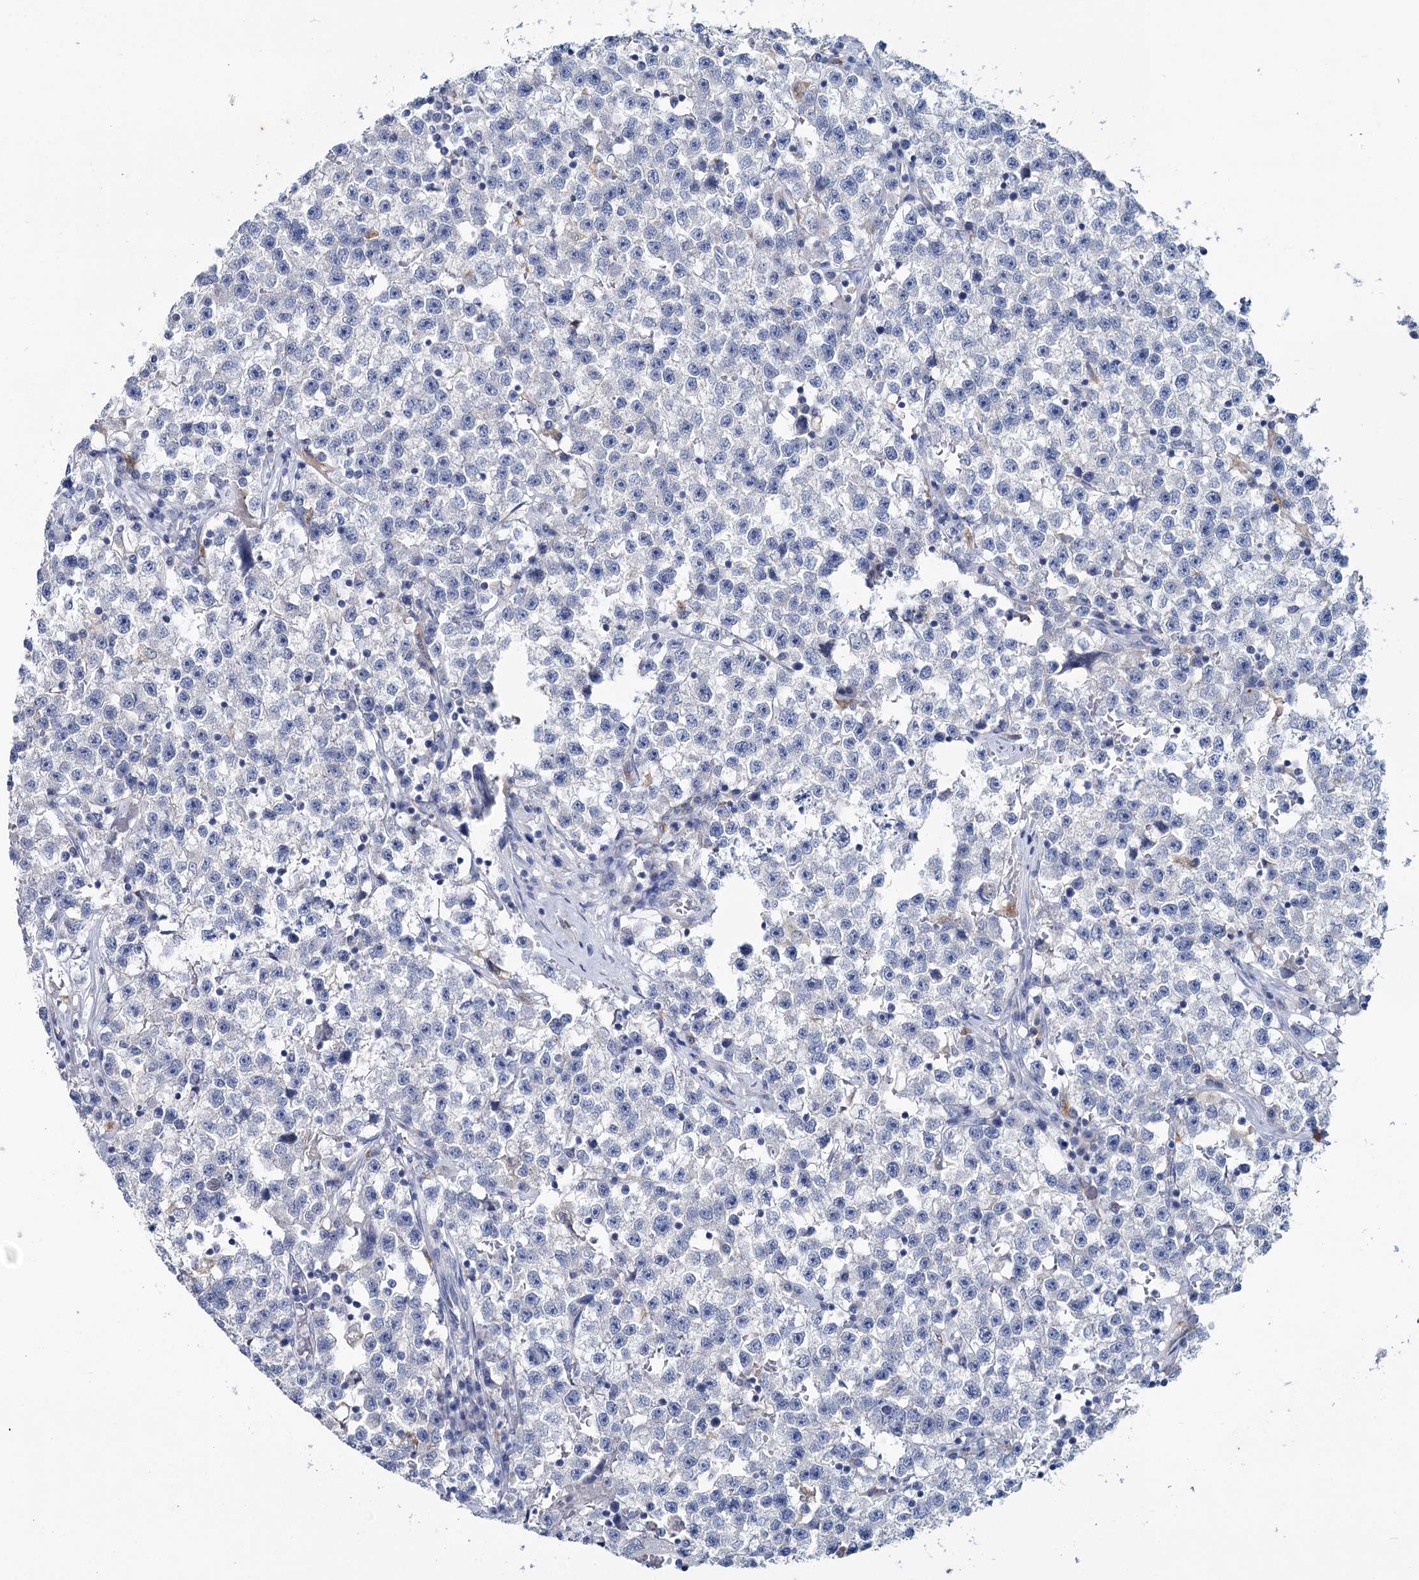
{"staining": {"intensity": "negative", "quantity": "none", "location": "none"}, "tissue": "testis cancer", "cell_type": "Tumor cells", "image_type": "cancer", "snomed": [{"axis": "morphology", "description": "Seminoma, NOS"}, {"axis": "topography", "description": "Testis"}], "caption": "The micrograph shows no staining of tumor cells in testis cancer (seminoma).", "gene": "METTL7B", "patient": {"sex": "male", "age": 22}}